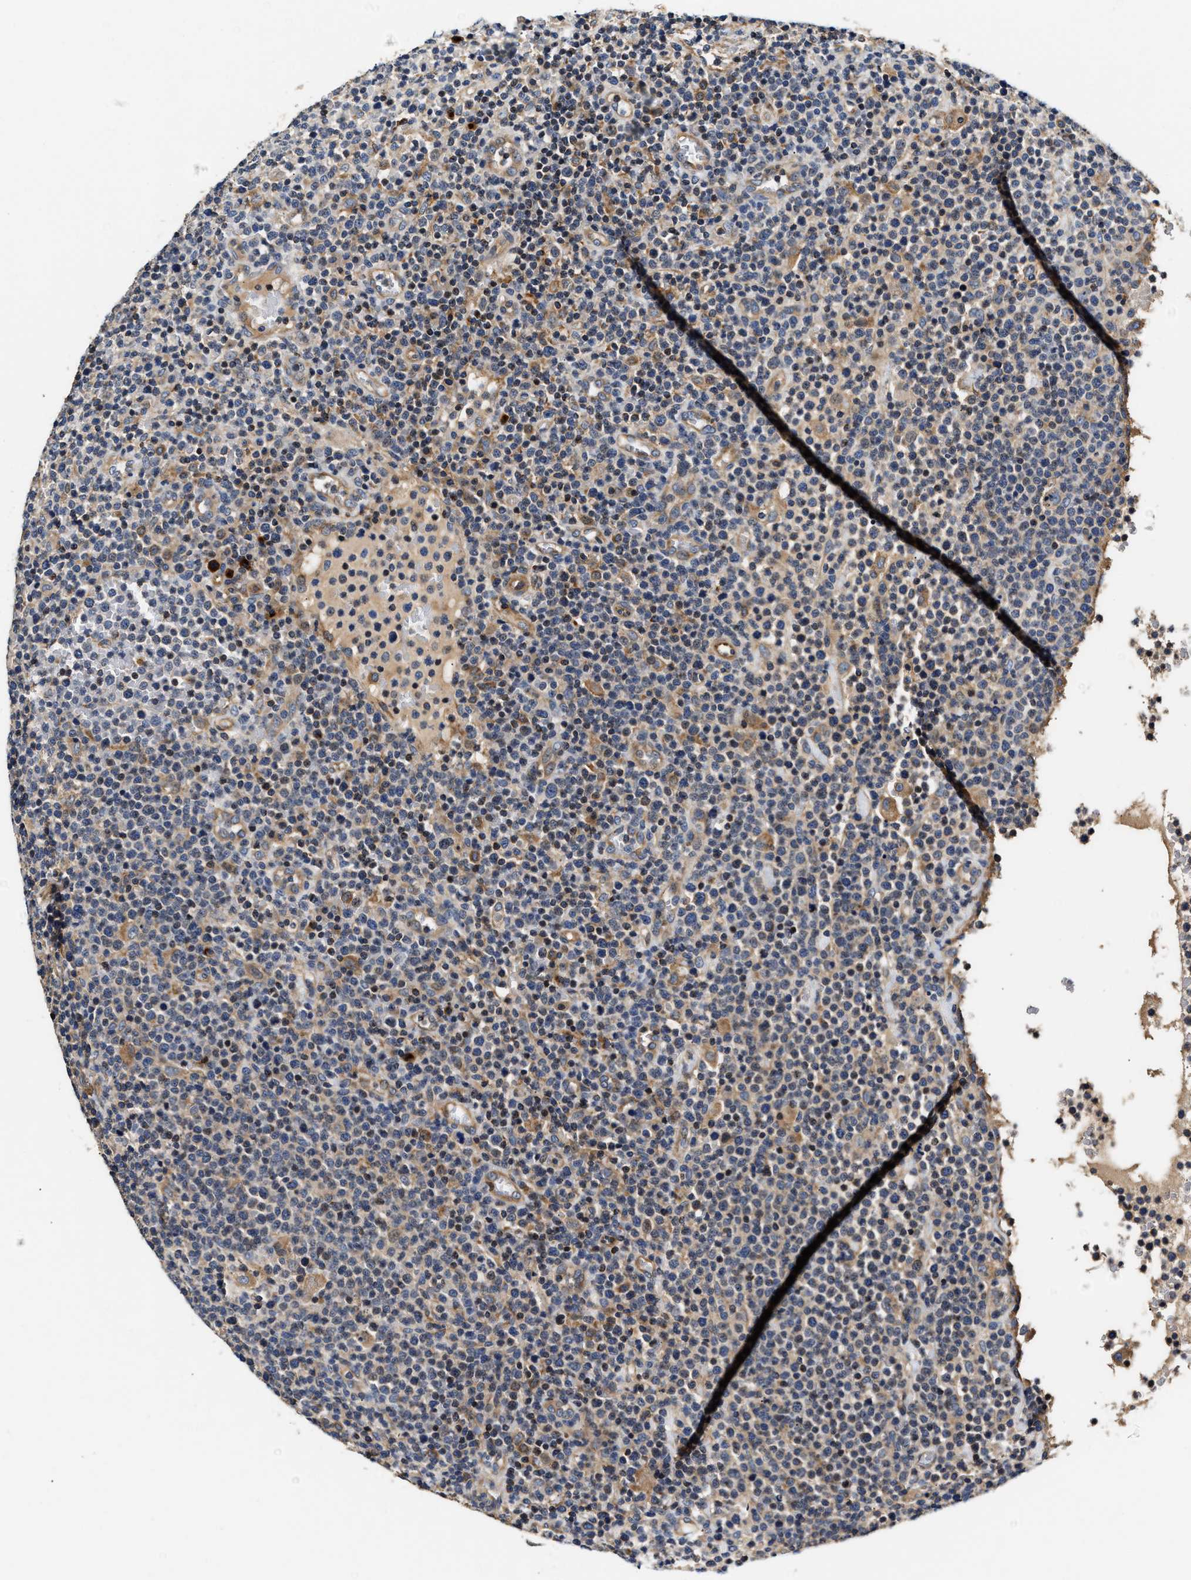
{"staining": {"intensity": "moderate", "quantity": "<25%", "location": "cytoplasmic/membranous"}, "tissue": "lymphoma", "cell_type": "Tumor cells", "image_type": "cancer", "snomed": [{"axis": "morphology", "description": "Malignant lymphoma, non-Hodgkin's type, High grade"}, {"axis": "topography", "description": "Lymph node"}], "caption": "Moderate cytoplasmic/membranous protein positivity is seen in approximately <25% of tumor cells in lymphoma.", "gene": "TEX2", "patient": {"sex": "male", "age": 61}}